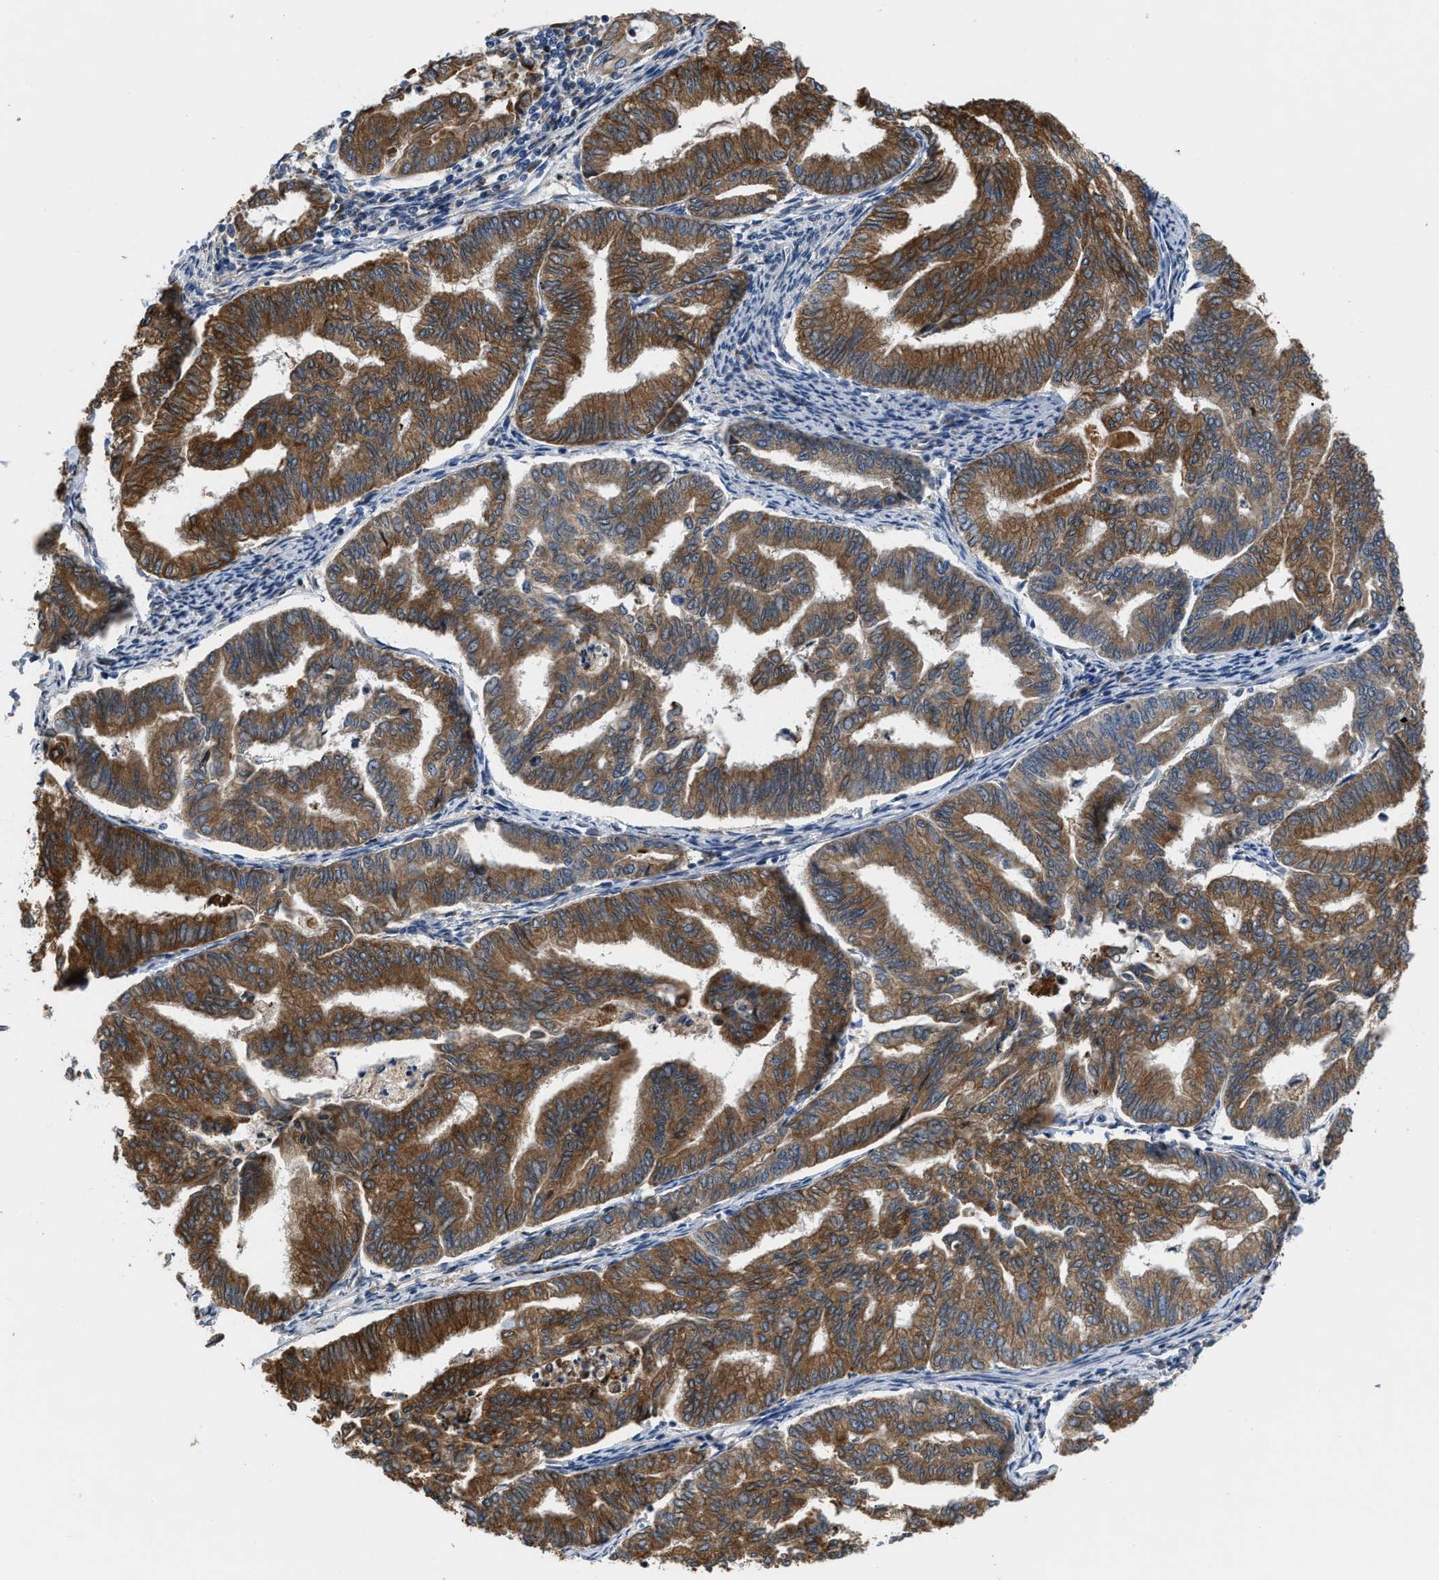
{"staining": {"intensity": "moderate", "quantity": ">75%", "location": "cytoplasmic/membranous"}, "tissue": "endometrial cancer", "cell_type": "Tumor cells", "image_type": "cancer", "snomed": [{"axis": "morphology", "description": "Adenocarcinoma, NOS"}, {"axis": "topography", "description": "Endometrium"}], "caption": "This histopathology image displays endometrial cancer stained with immunohistochemistry (IHC) to label a protein in brown. The cytoplasmic/membranous of tumor cells show moderate positivity for the protein. Nuclei are counter-stained blue.", "gene": "CEP128", "patient": {"sex": "female", "age": 79}}